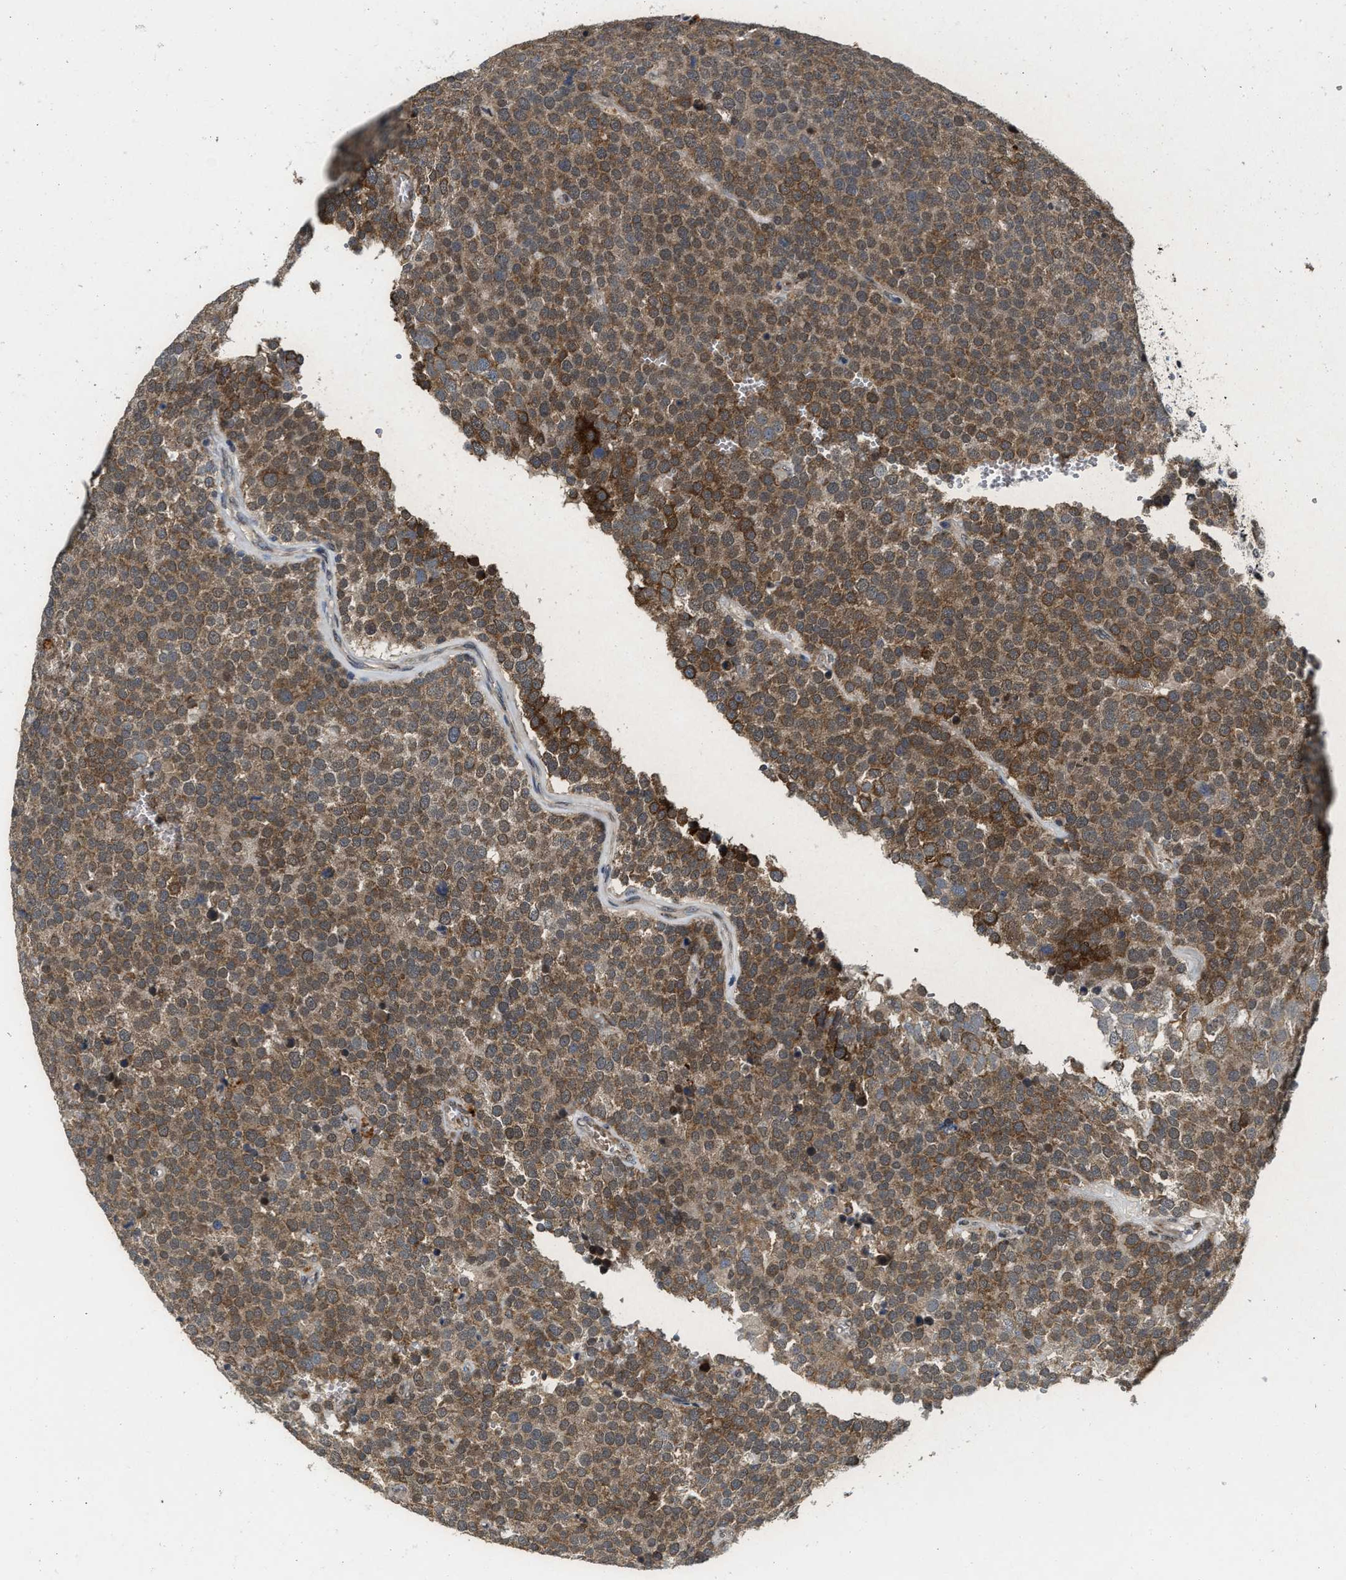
{"staining": {"intensity": "moderate", "quantity": ">75%", "location": "cytoplasmic/membranous"}, "tissue": "testis cancer", "cell_type": "Tumor cells", "image_type": "cancer", "snomed": [{"axis": "morphology", "description": "Normal tissue, NOS"}, {"axis": "morphology", "description": "Seminoma, NOS"}, {"axis": "topography", "description": "Testis"}], "caption": "Brown immunohistochemical staining in testis seminoma demonstrates moderate cytoplasmic/membranous expression in about >75% of tumor cells.", "gene": "KIF24", "patient": {"sex": "male", "age": 71}}